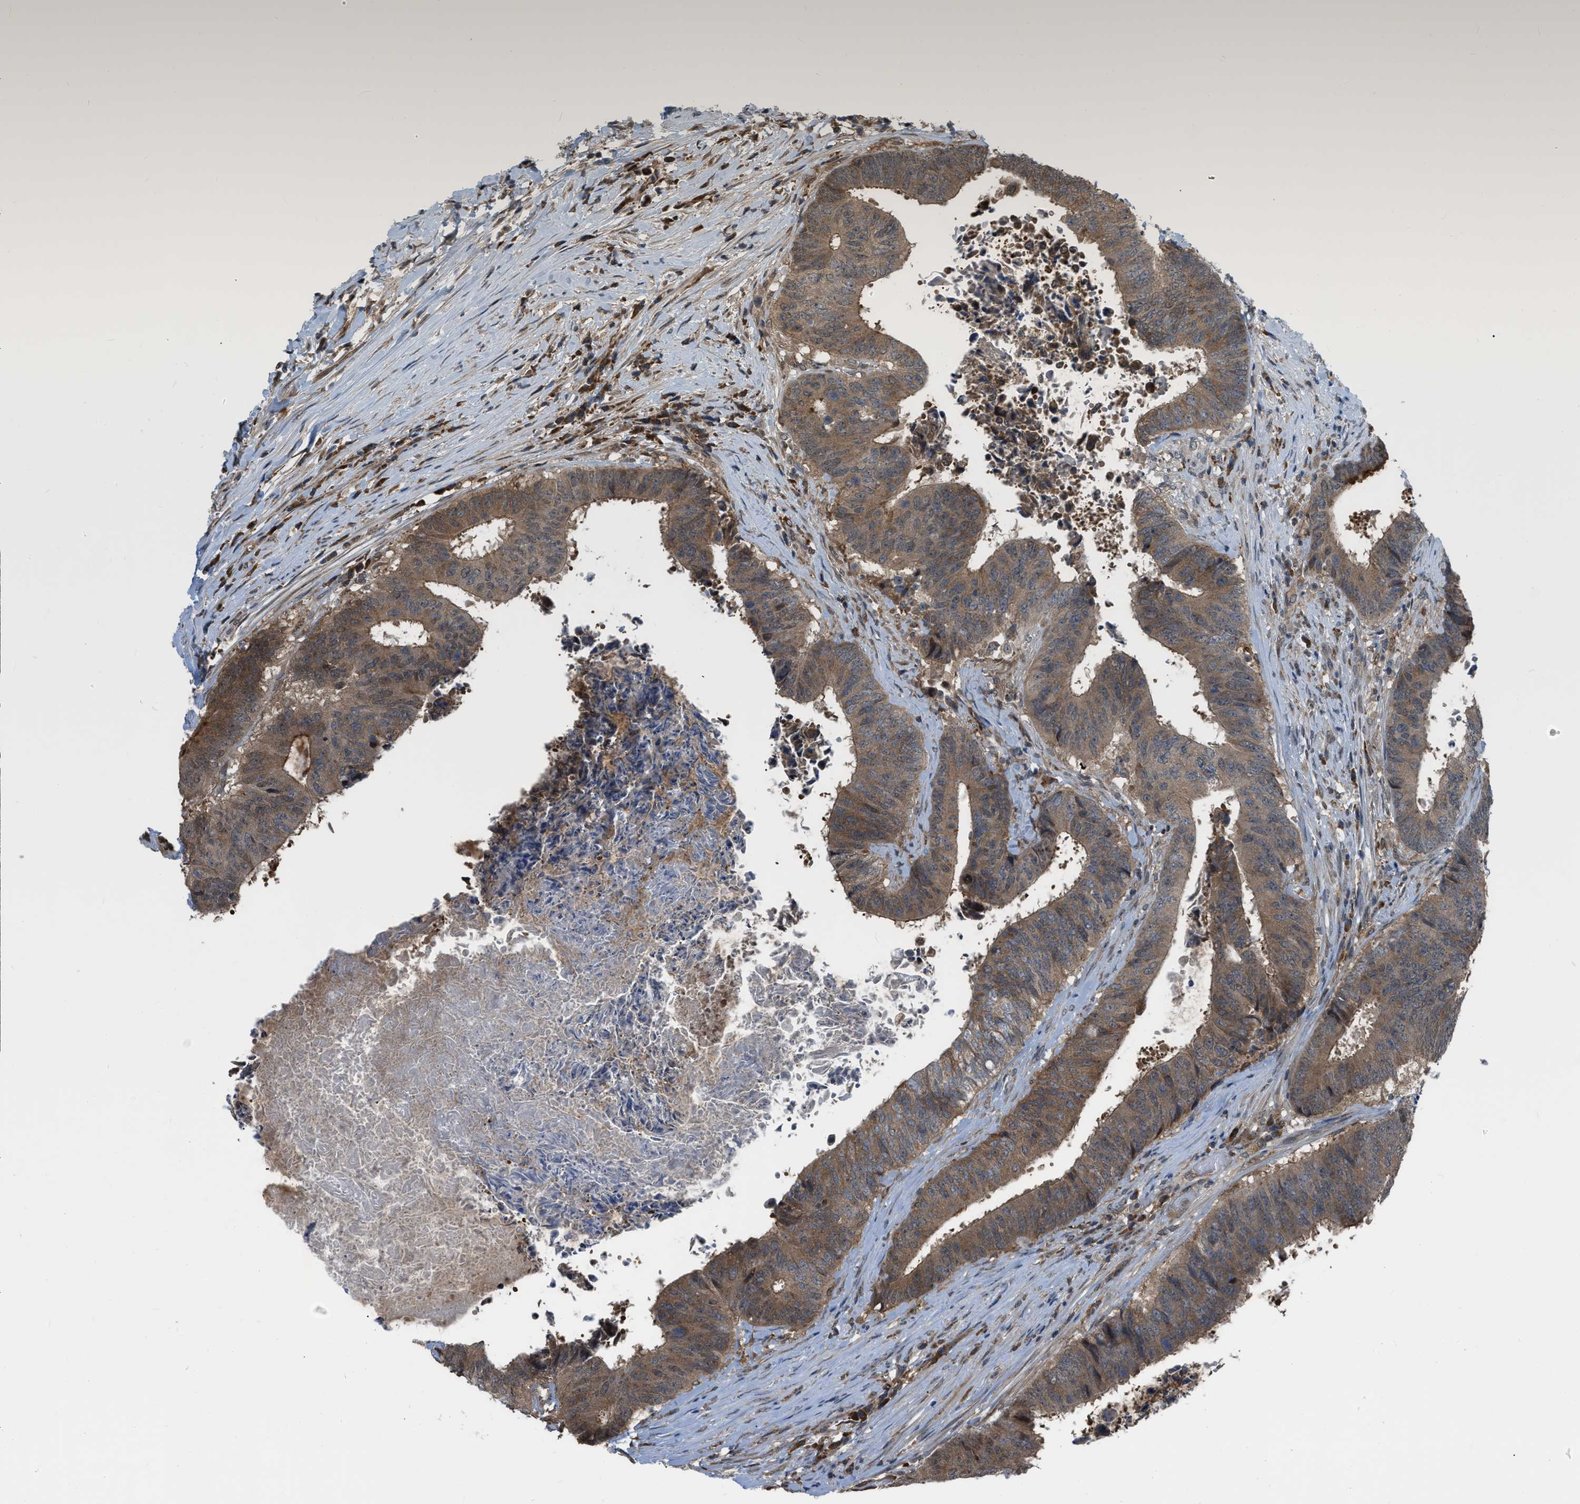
{"staining": {"intensity": "moderate", "quantity": ">75%", "location": "cytoplasmic/membranous"}, "tissue": "colorectal cancer", "cell_type": "Tumor cells", "image_type": "cancer", "snomed": [{"axis": "morphology", "description": "Adenocarcinoma, NOS"}, {"axis": "topography", "description": "Rectum"}], "caption": "An image of colorectal adenocarcinoma stained for a protein displays moderate cytoplasmic/membranous brown staining in tumor cells.", "gene": "BCL7C", "patient": {"sex": "male", "age": 72}}